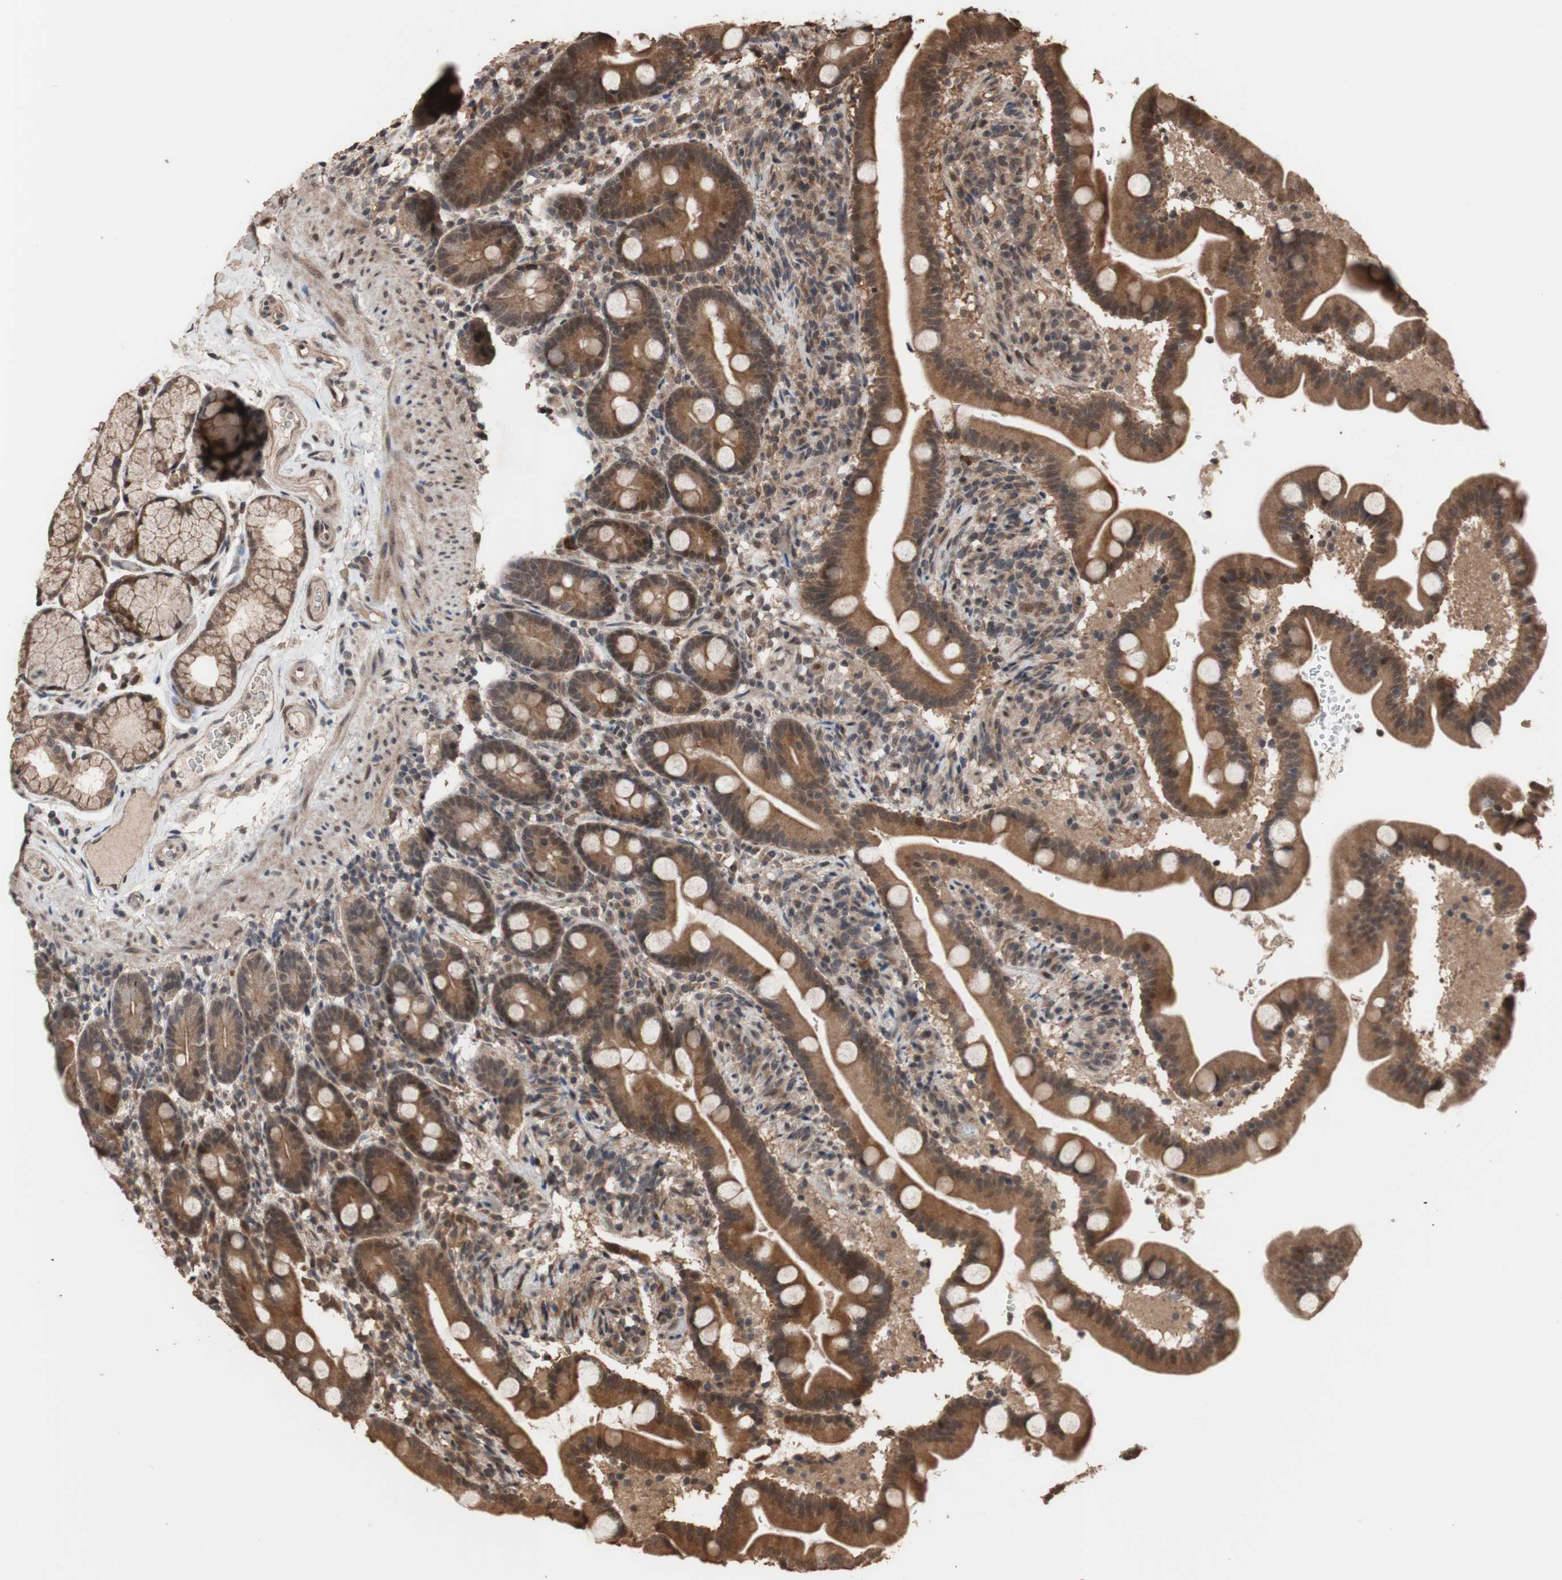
{"staining": {"intensity": "moderate", "quantity": ">75%", "location": "cytoplasmic/membranous,nuclear"}, "tissue": "duodenum", "cell_type": "Glandular cells", "image_type": "normal", "snomed": [{"axis": "morphology", "description": "Normal tissue, NOS"}, {"axis": "topography", "description": "Duodenum"}], "caption": "Immunohistochemistry (IHC) histopathology image of unremarkable duodenum stained for a protein (brown), which reveals medium levels of moderate cytoplasmic/membranous,nuclear staining in about >75% of glandular cells.", "gene": "KANSL1", "patient": {"sex": "male", "age": 54}}